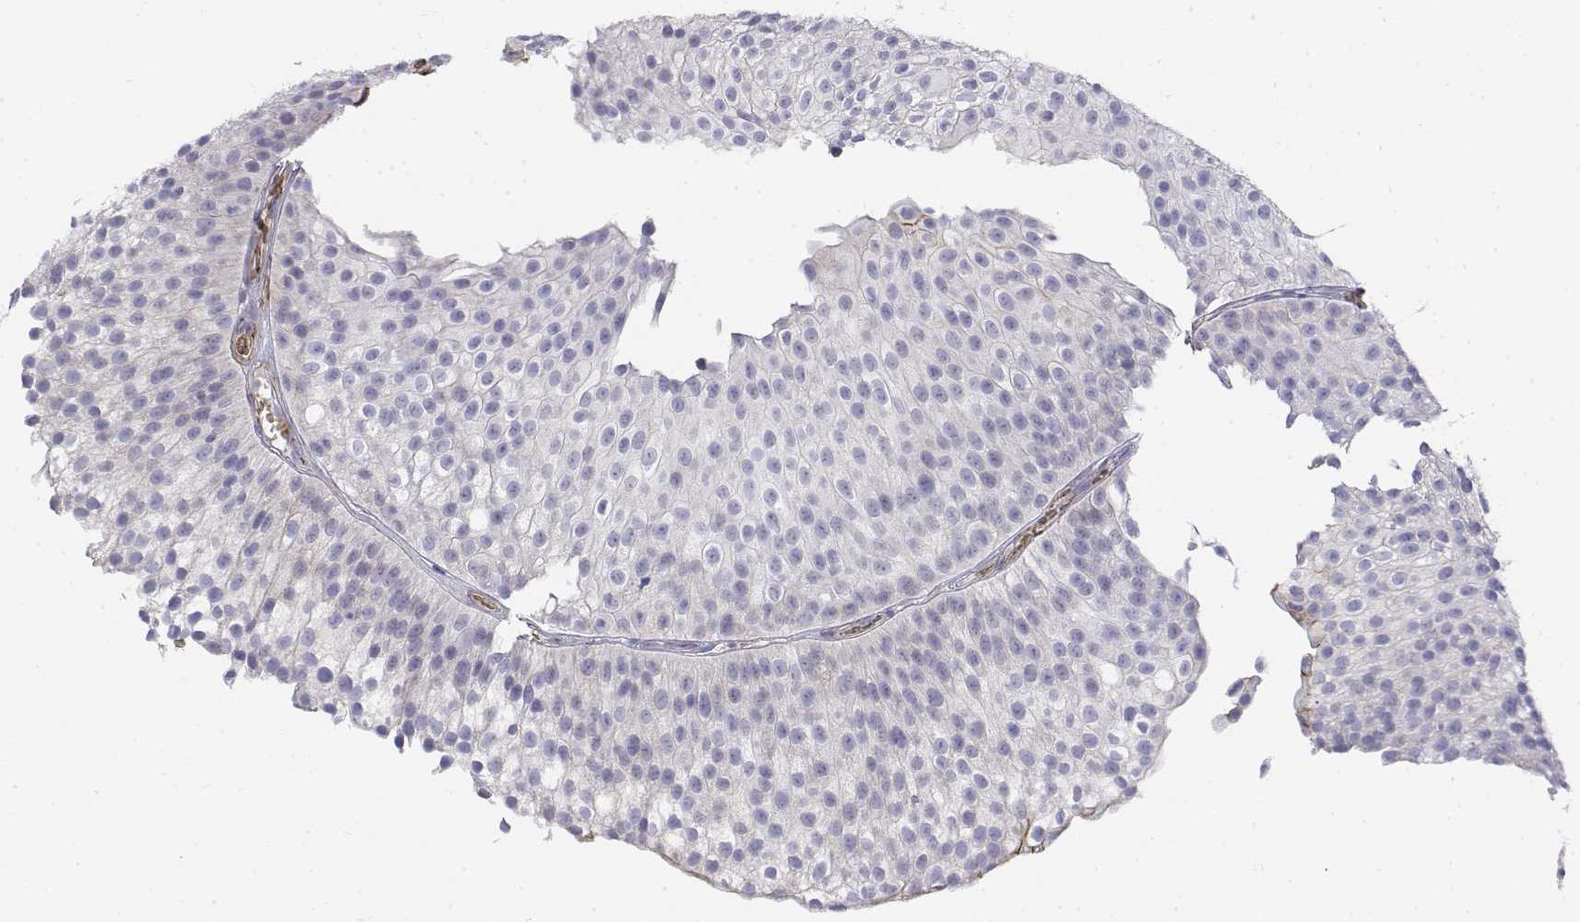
{"staining": {"intensity": "negative", "quantity": "none", "location": "none"}, "tissue": "urothelial cancer", "cell_type": "Tumor cells", "image_type": "cancer", "snomed": [{"axis": "morphology", "description": "Urothelial carcinoma, Low grade"}, {"axis": "topography", "description": "Urinary bladder"}], "caption": "An image of human low-grade urothelial carcinoma is negative for staining in tumor cells.", "gene": "CADM1", "patient": {"sex": "male", "age": 70}}